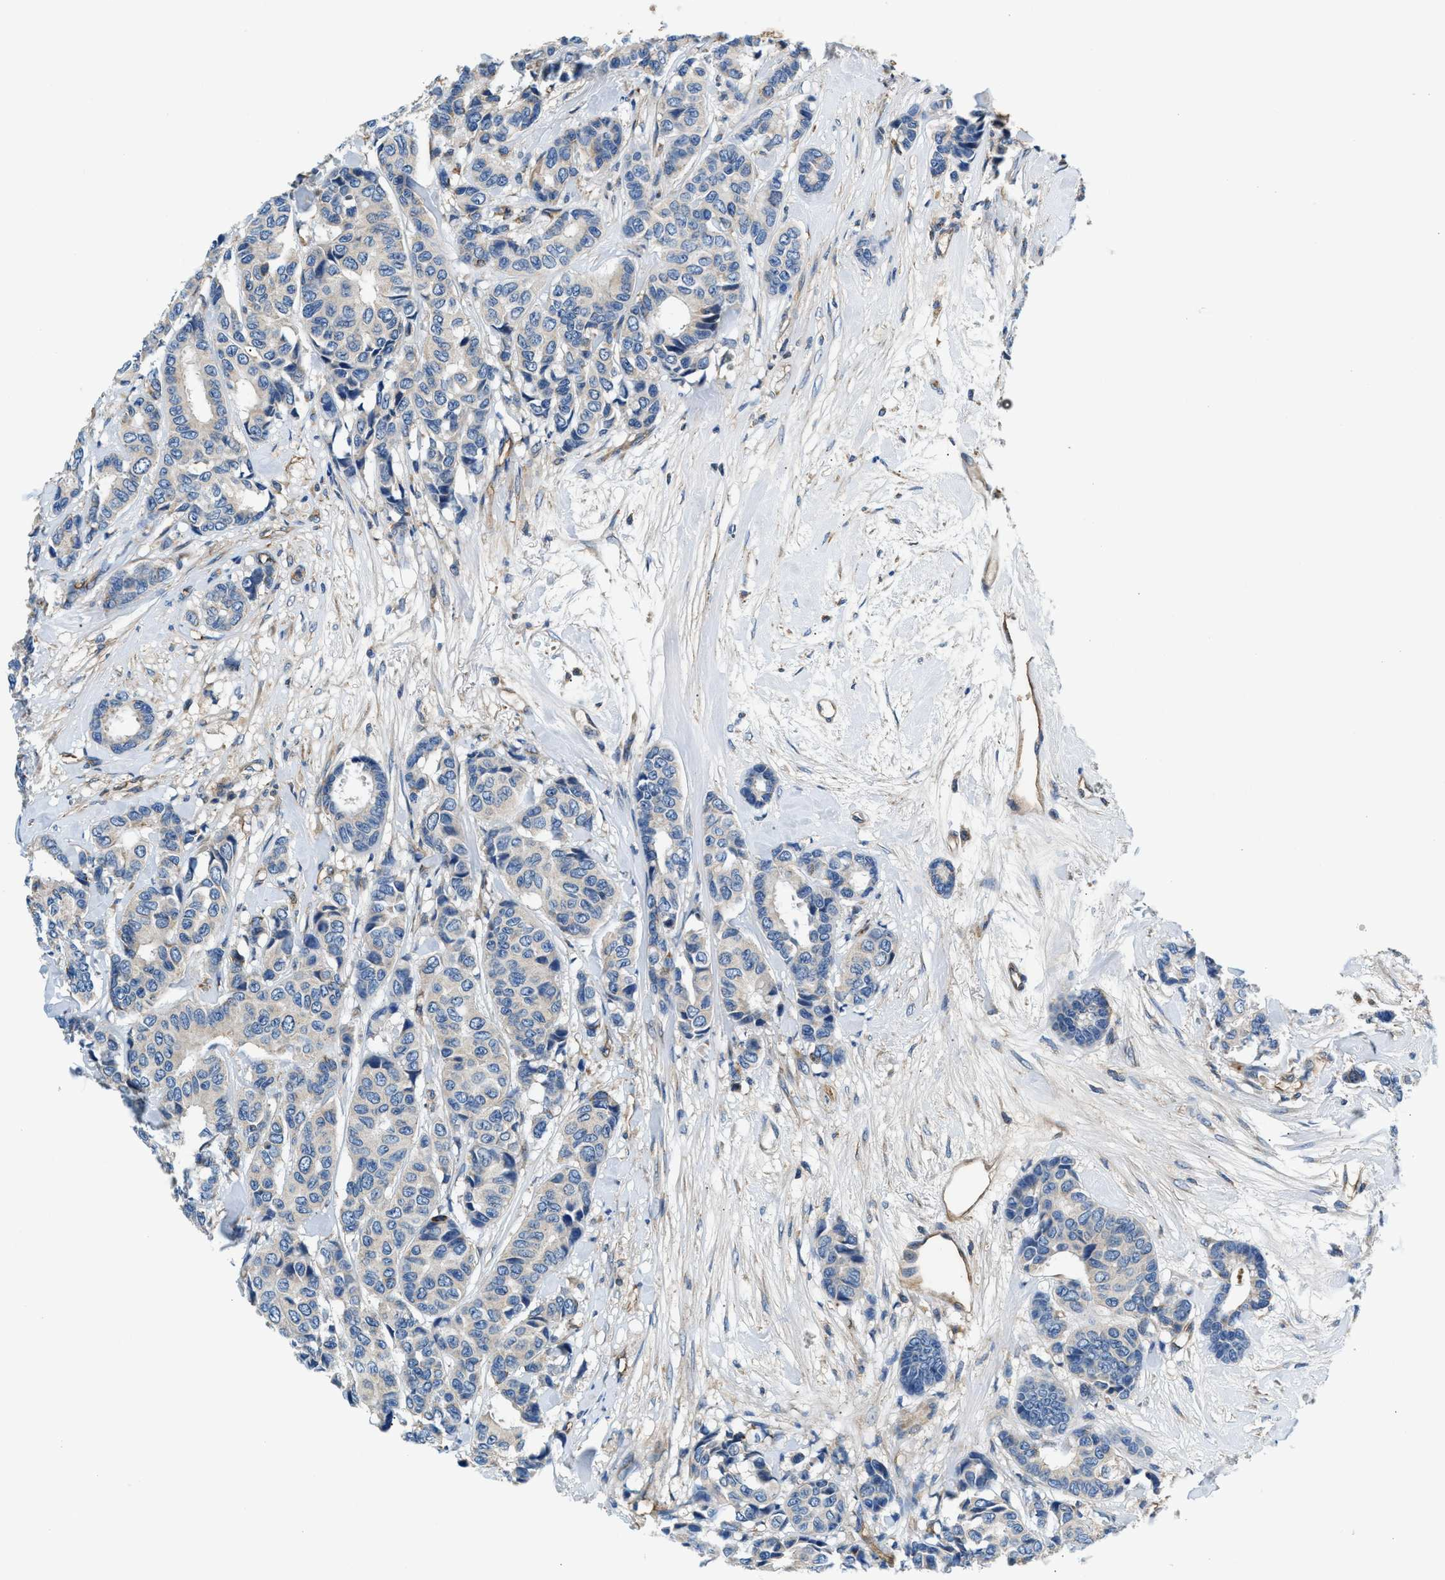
{"staining": {"intensity": "negative", "quantity": "none", "location": "none"}, "tissue": "breast cancer", "cell_type": "Tumor cells", "image_type": "cancer", "snomed": [{"axis": "morphology", "description": "Duct carcinoma"}, {"axis": "topography", "description": "Breast"}], "caption": "An IHC micrograph of breast cancer is shown. There is no staining in tumor cells of breast cancer. The staining was performed using DAB to visualize the protein expression in brown, while the nuclei were stained in blue with hematoxylin (Magnification: 20x).", "gene": "PRTFDC1", "patient": {"sex": "female", "age": 87}}